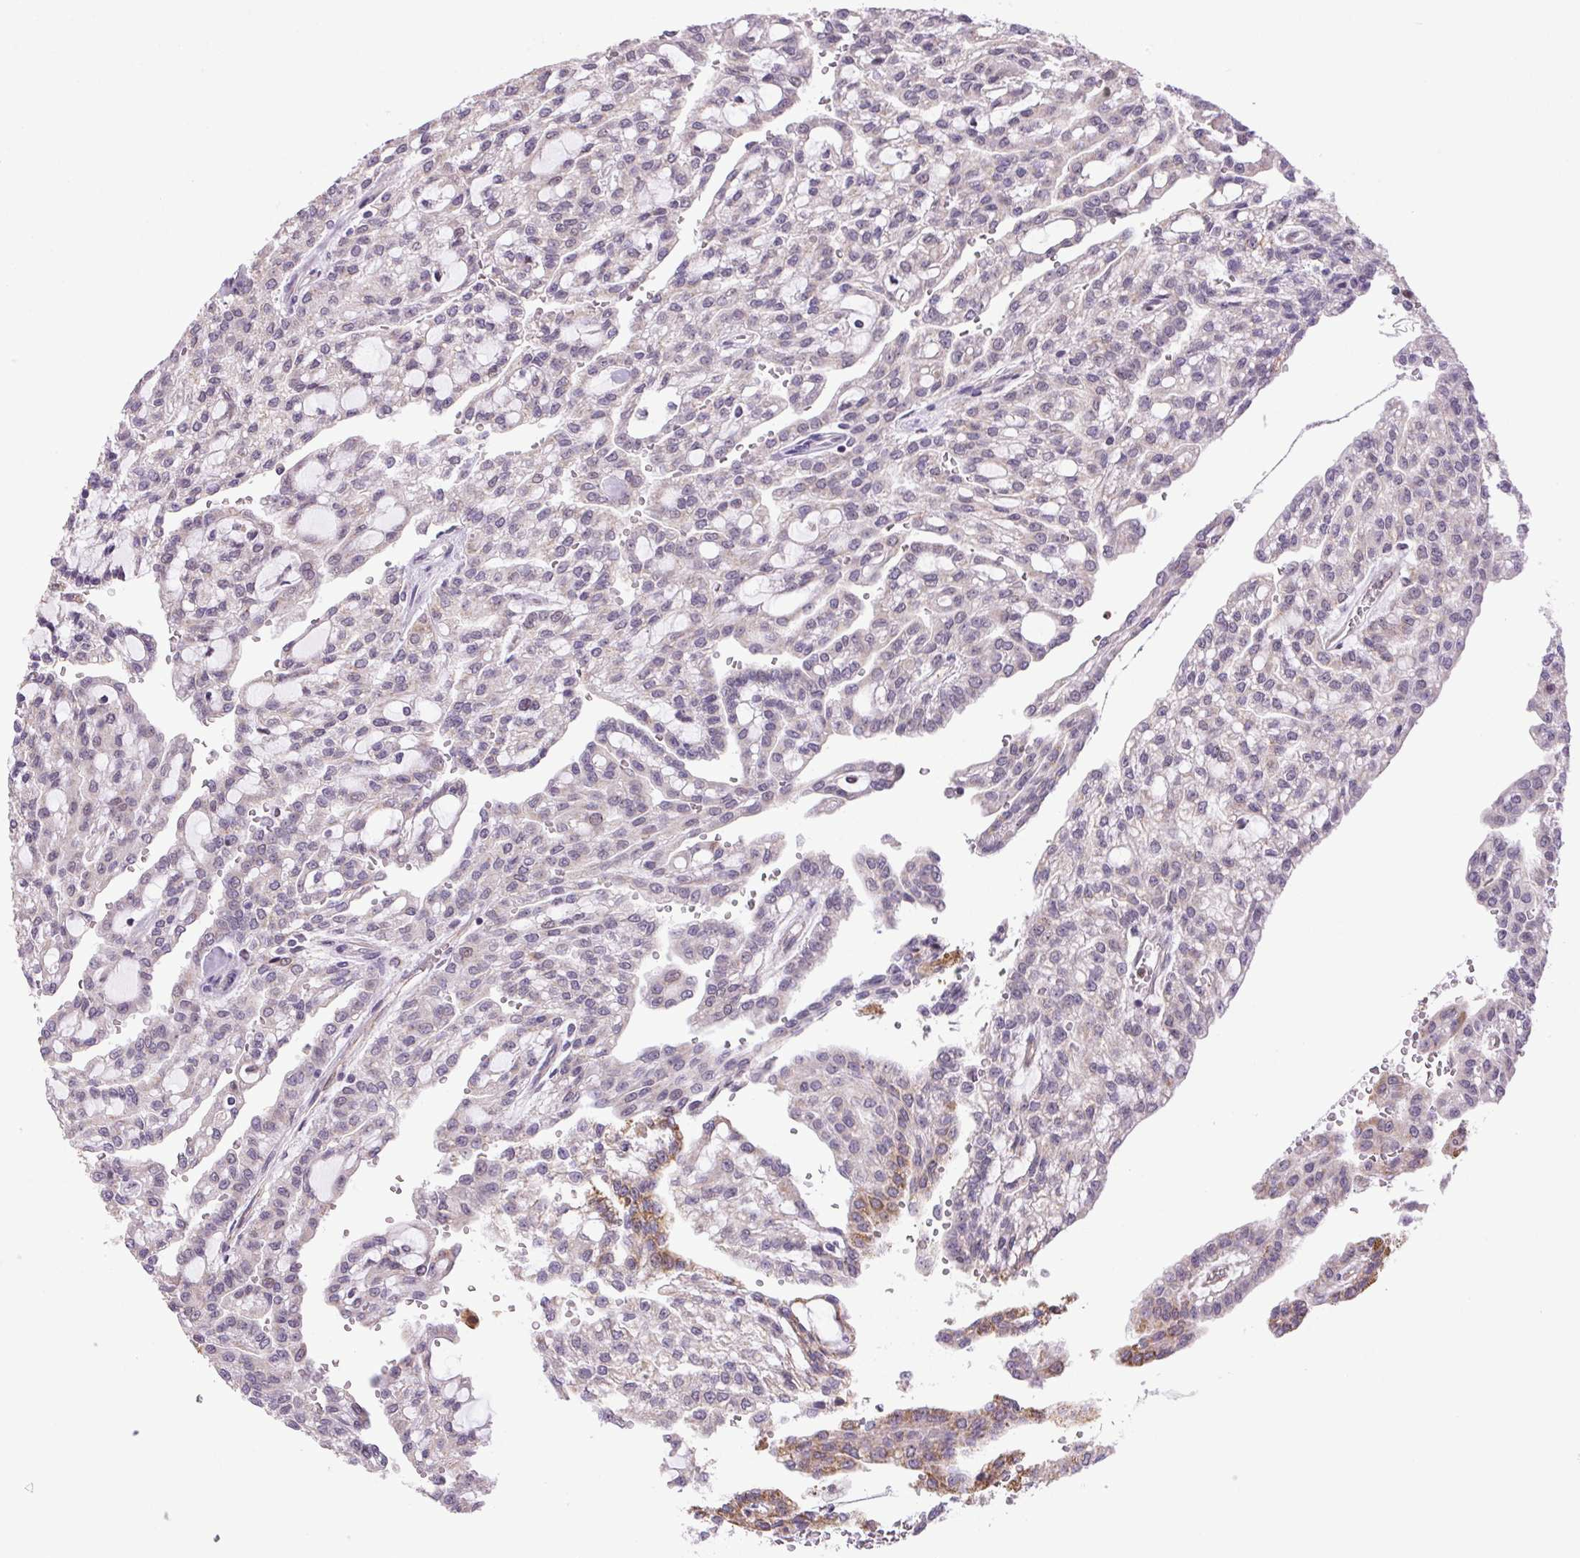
{"staining": {"intensity": "negative", "quantity": "none", "location": "none"}, "tissue": "renal cancer", "cell_type": "Tumor cells", "image_type": "cancer", "snomed": [{"axis": "morphology", "description": "Adenocarcinoma, NOS"}, {"axis": "topography", "description": "Kidney"}], "caption": "IHC micrograph of neoplastic tissue: human renal adenocarcinoma stained with DAB (3,3'-diaminobenzidine) displays no significant protein positivity in tumor cells.", "gene": "AKR1E2", "patient": {"sex": "male", "age": 63}}